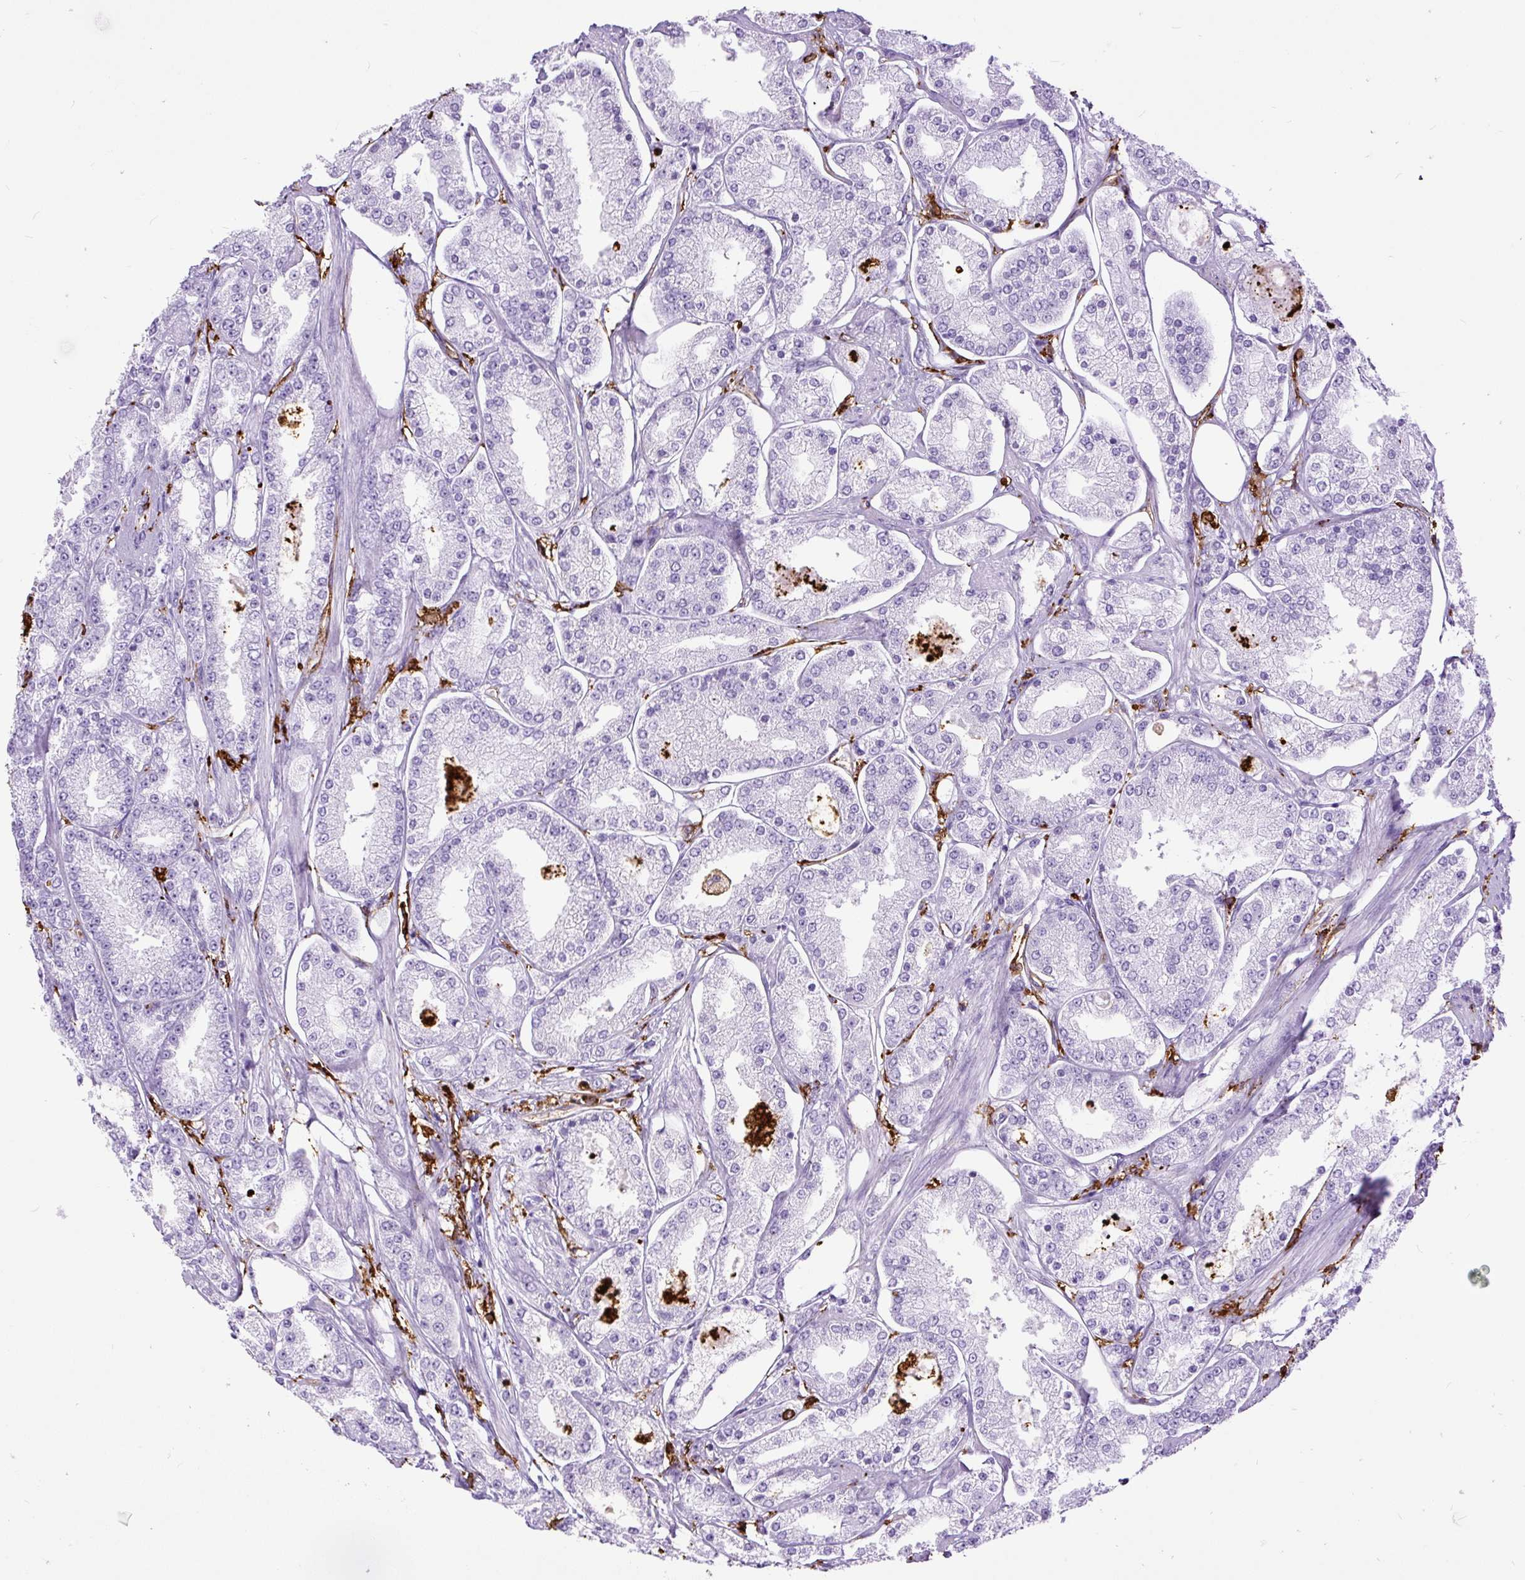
{"staining": {"intensity": "negative", "quantity": "none", "location": "none"}, "tissue": "prostate cancer", "cell_type": "Tumor cells", "image_type": "cancer", "snomed": [{"axis": "morphology", "description": "Adenocarcinoma, High grade"}, {"axis": "topography", "description": "Prostate"}], "caption": "The immunohistochemistry (IHC) photomicrograph has no significant positivity in tumor cells of prostate cancer tissue.", "gene": "HLA-DRA", "patient": {"sex": "male", "age": 69}}